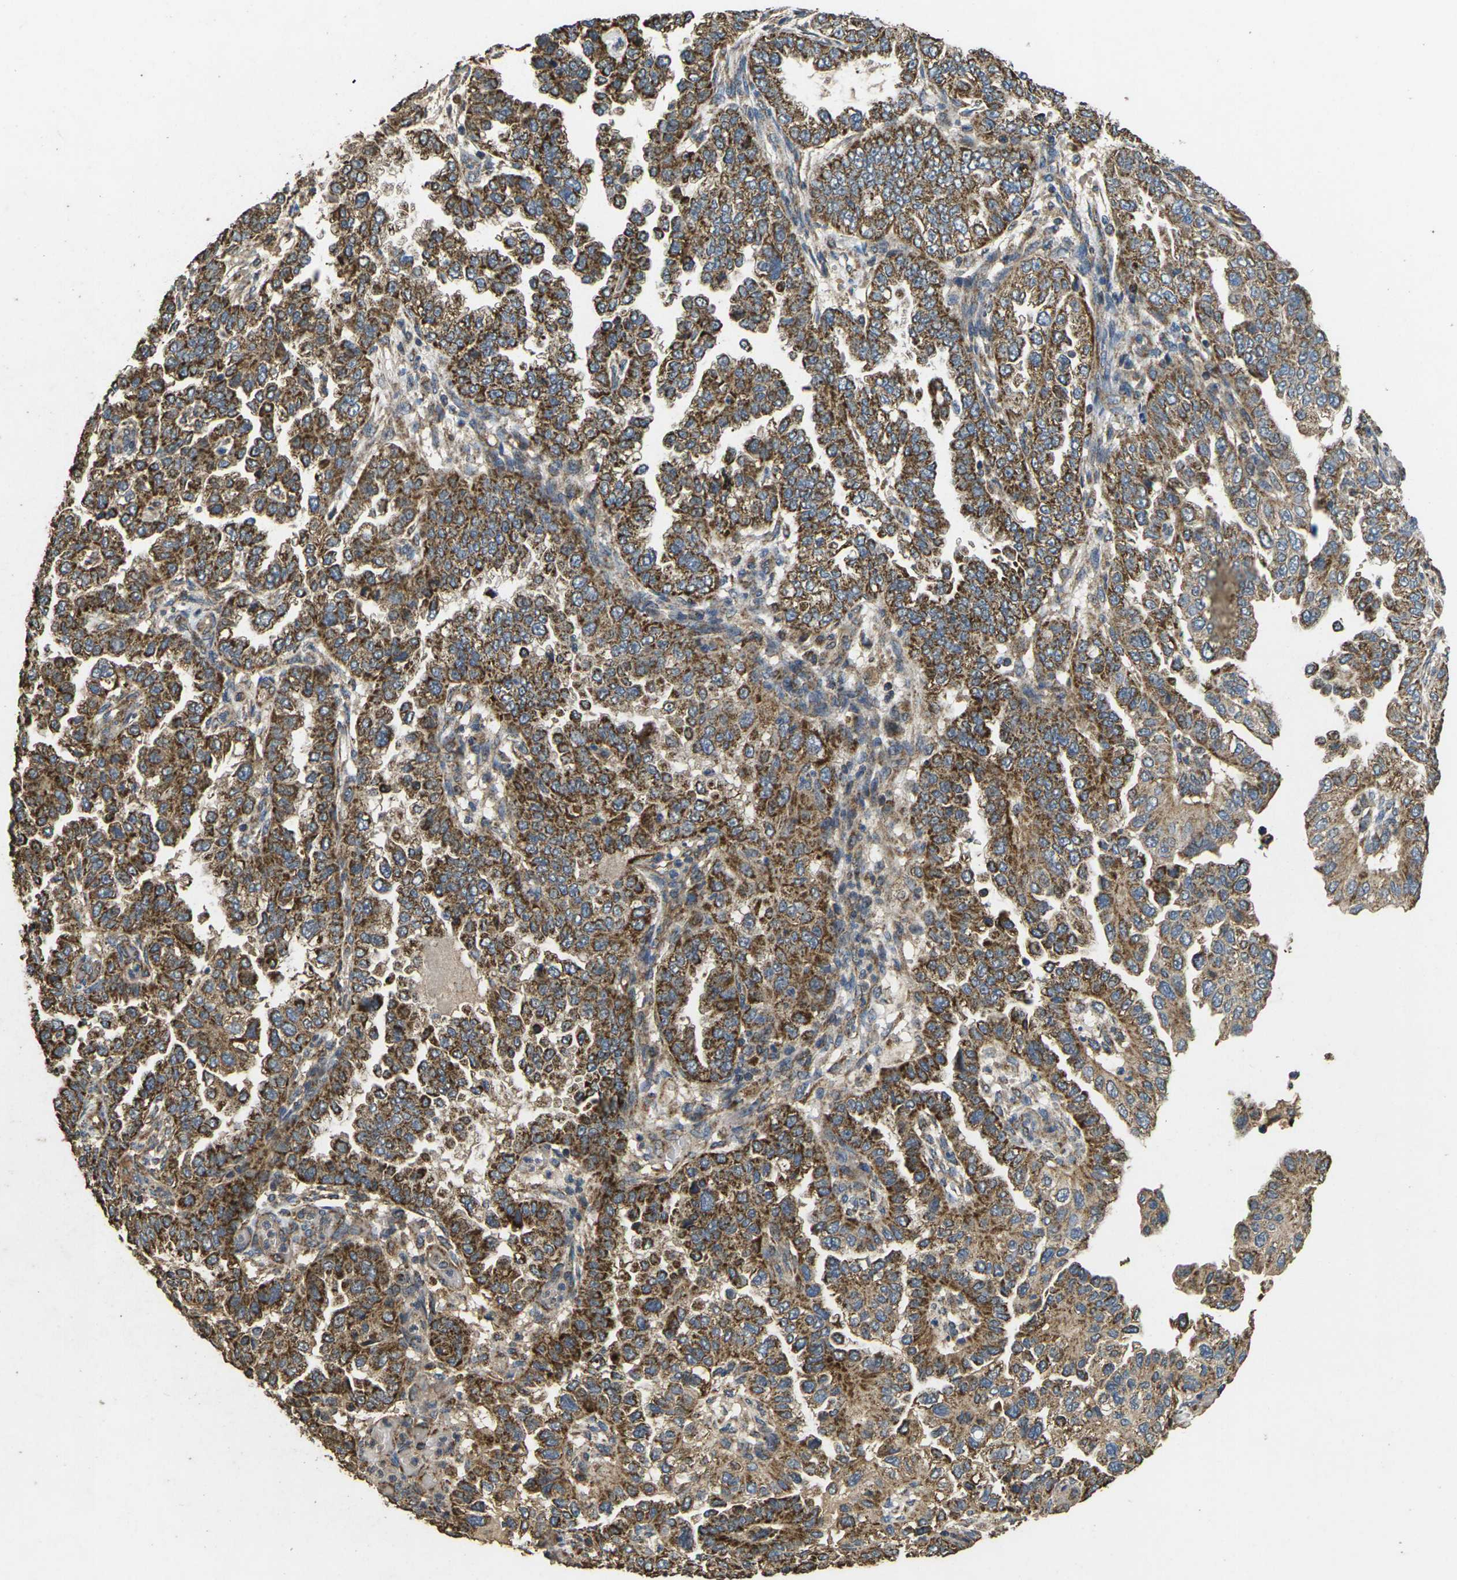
{"staining": {"intensity": "moderate", "quantity": ">75%", "location": "cytoplasmic/membranous"}, "tissue": "endometrial cancer", "cell_type": "Tumor cells", "image_type": "cancer", "snomed": [{"axis": "morphology", "description": "Adenocarcinoma, NOS"}, {"axis": "topography", "description": "Endometrium"}], "caption": "Moderate cytoplasmic/membranous protein staining is appreciated in approximately >75% of tumor cells in endometrial cancer.", "gene": "MAPK11", "patient": {"sex": "female", "age": 85}}